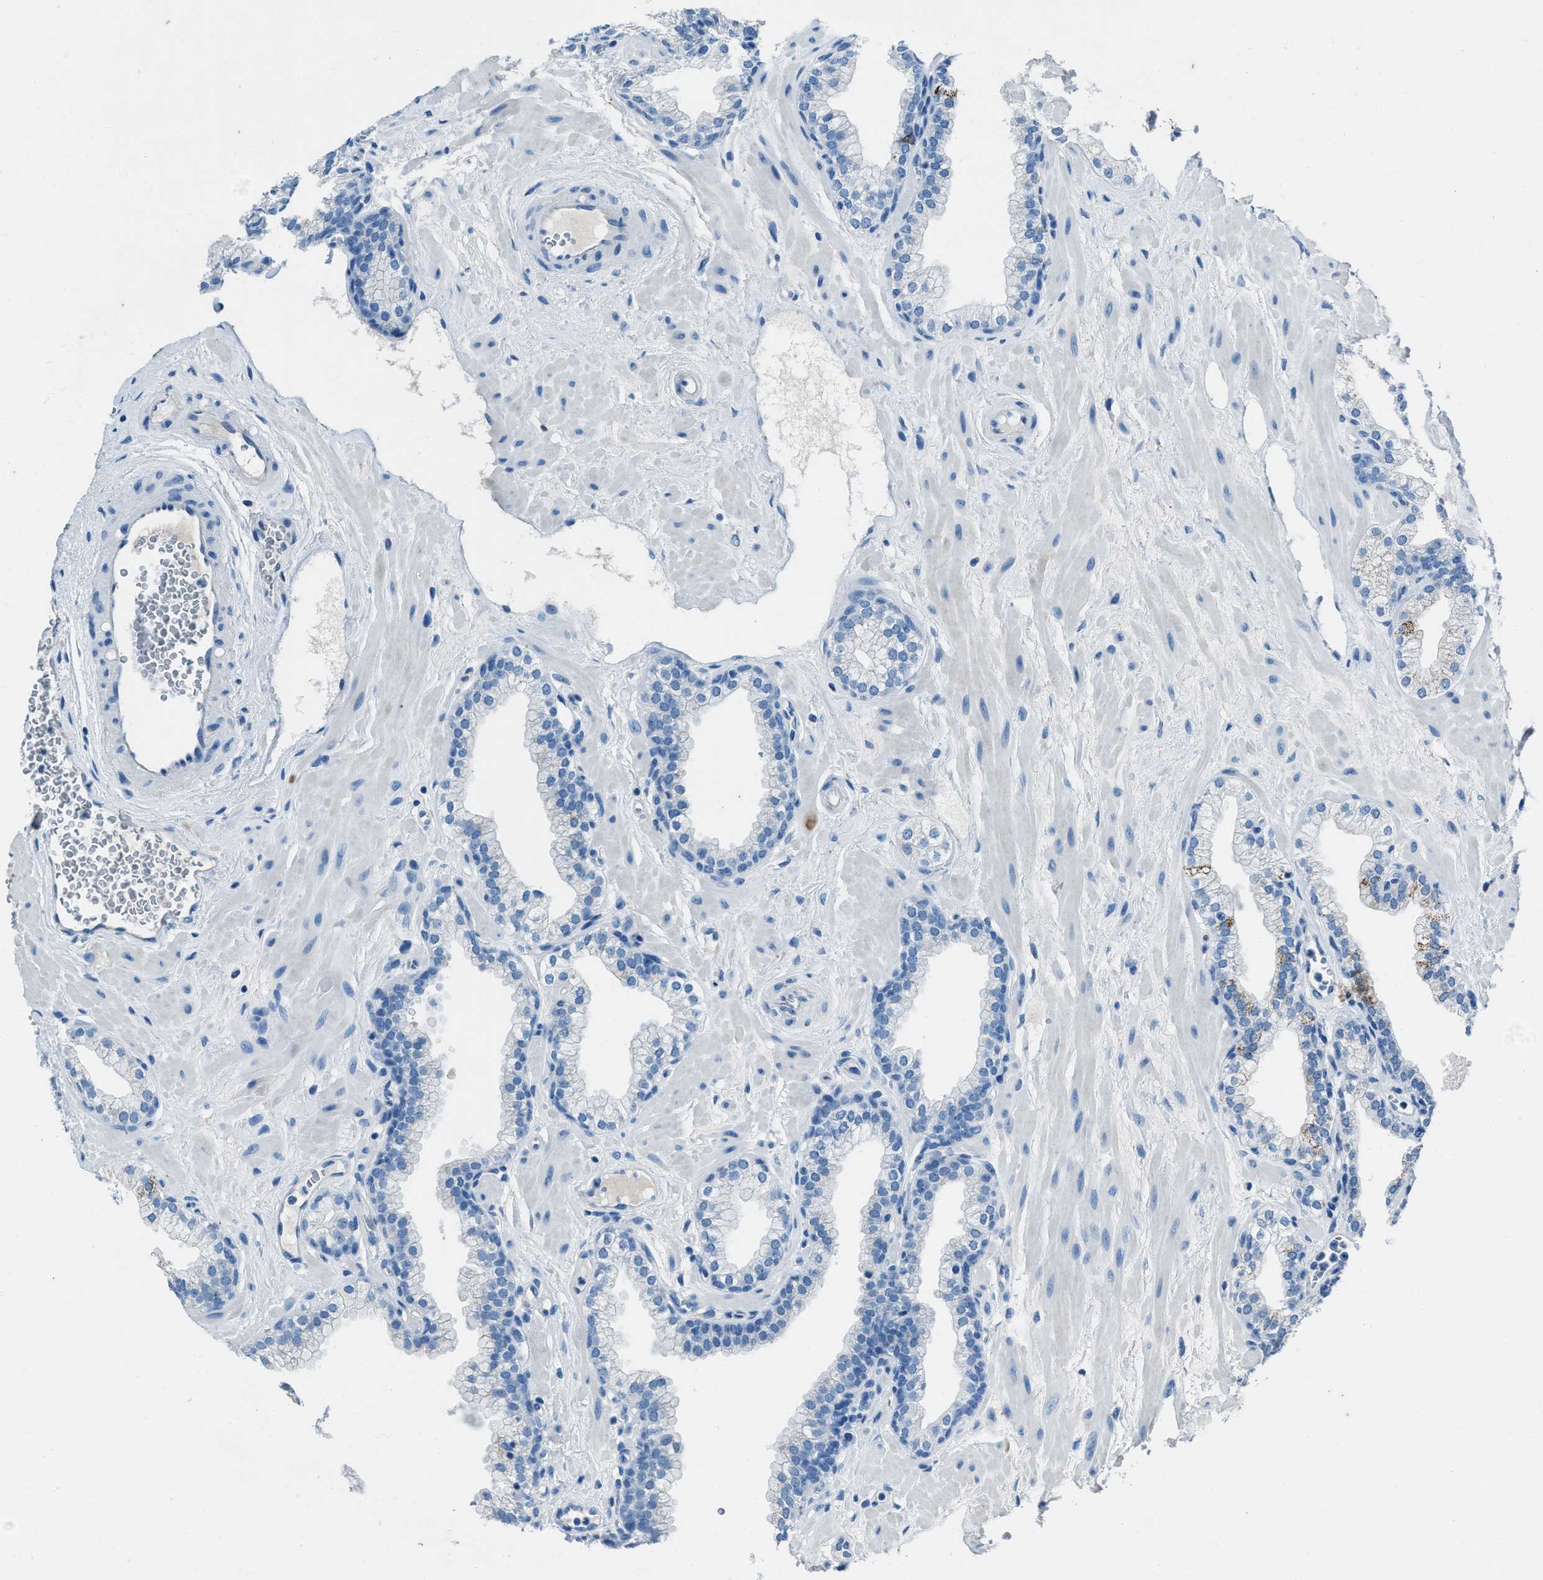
{"staining": {"intensity": "negative", "quantity": "none", "location": "none"}, "tissue": "prostate", "cell_type": "Glandular cells", "image_type": "normal", "snomed": [{"axis": "morphology", "description": "Normal tissue, NOS"}, {"axis": "morphology", "description": "Urothelial carcinoma, Low grade"}, {"axis": "topography", "description": "Urinary bladder"}, {"axis": "topography", "description": "Prostate"}], "caption": "The micrograph exhibits no significant staining in glandular cells of prostate. (Stains: DAB (3,3'-diaminobenzidine) immunohistochemistry (IHC) with hematoxylin counter stain, Microscopy: brightfield microscopy at high magnification).", "gene": "AMACR", "patient": {"sex": "male", "age": 60}}